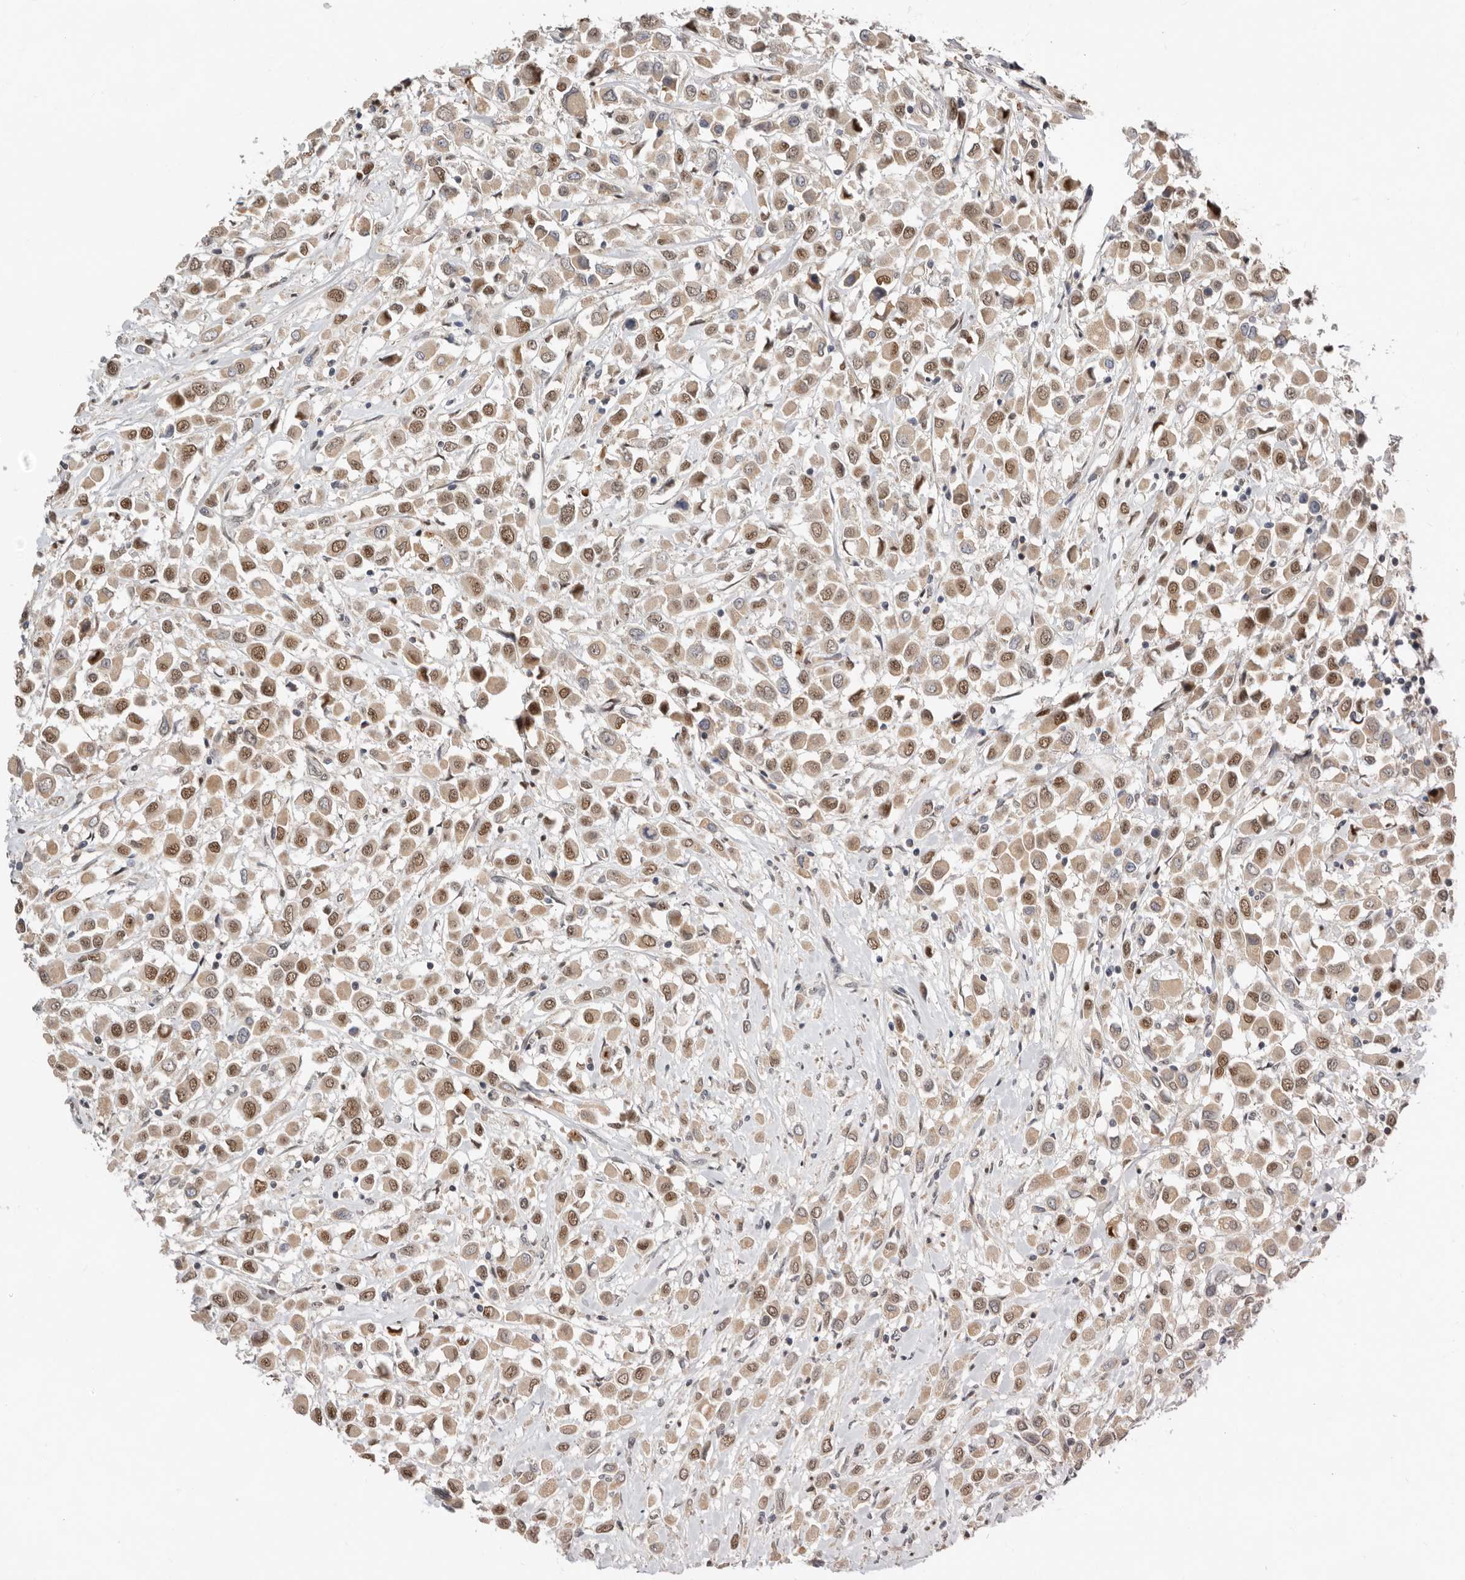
{"staining": {"intensity": "moderate", "quantity": ">75%", "location": "cytoplasmic/membranous,nuclear"}, "tissue": "breast cancer", "cell_type": "Tumor cells", "image_type": "cancer", "snomed": [{"axis": "morphology", "description": "Duct carcinoma"}, {"axis": "topography", "description": "Breast"}], "caption": "An IHC micrograph of tumor tissue is shown. Protein staining in brown shows moderate cytoplasmic/membranous and nuclear positivity in breast cancer within tumor cells.", "gene": "BRCA2", "patient": {"sex": "female", "age": 61}}